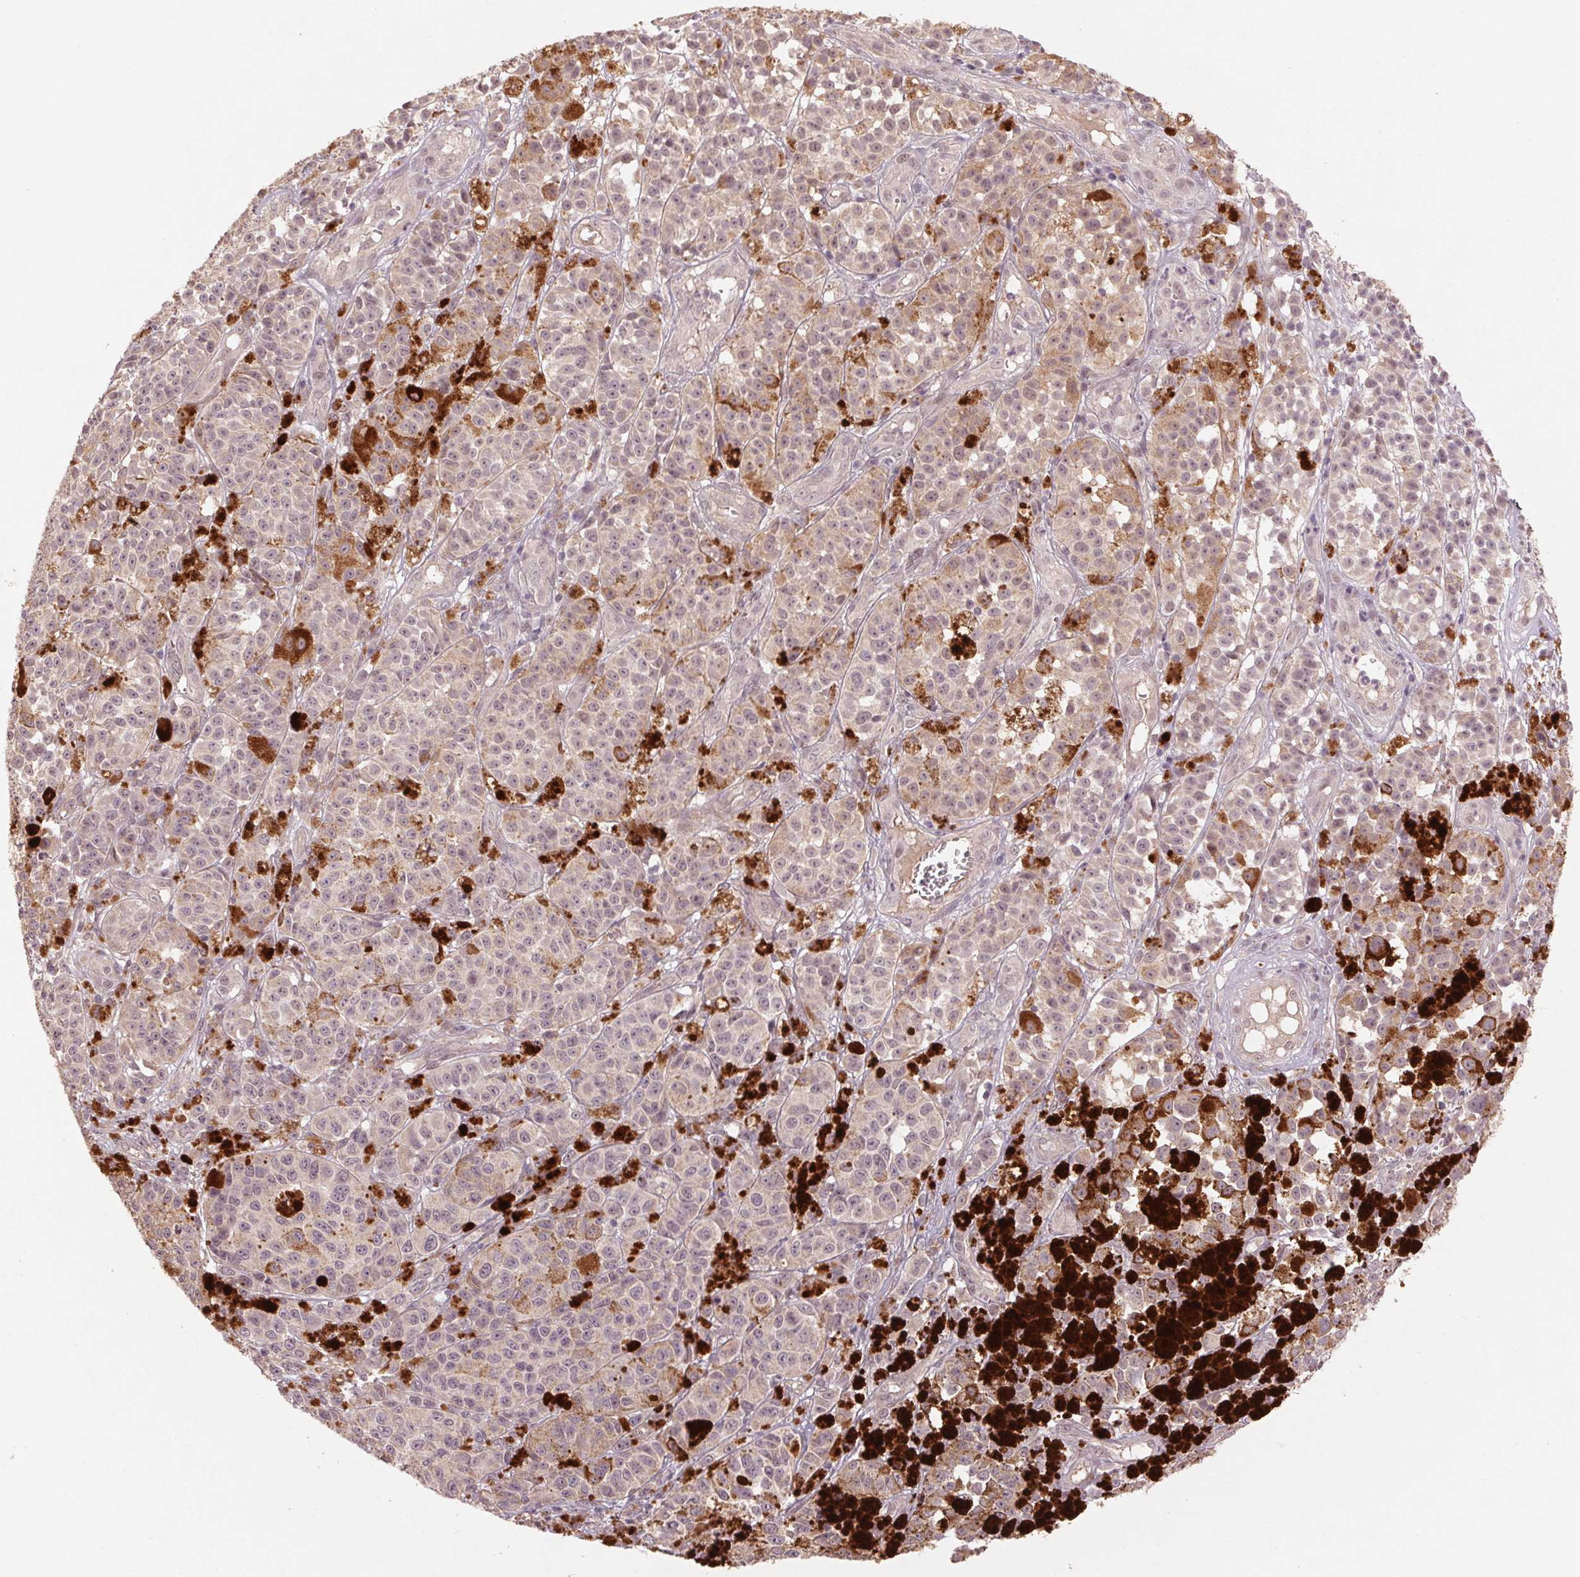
{"staining": {"intensity": "weak", "quantity": "25%-75%", "location": "cytoplasmic/membranous"}, "tissue": "melanoma", "cell_type": "Tumor cells", "image_type": "cancer", "snomed": [{"axis": "morphology", "description": "Malignant melanoma, NOS"}, {"axis": "topography", "description": "Skin"}], "caption": "Malignant melanoma tissue displays weak cytoplasmic/membranous expression in approximately 25%-75% of tumor cells (Brightfield microscopy of DAB IHC at high magnification).", "gene": "SMLR1", "patient": {"sex": "female", "age": 58}}